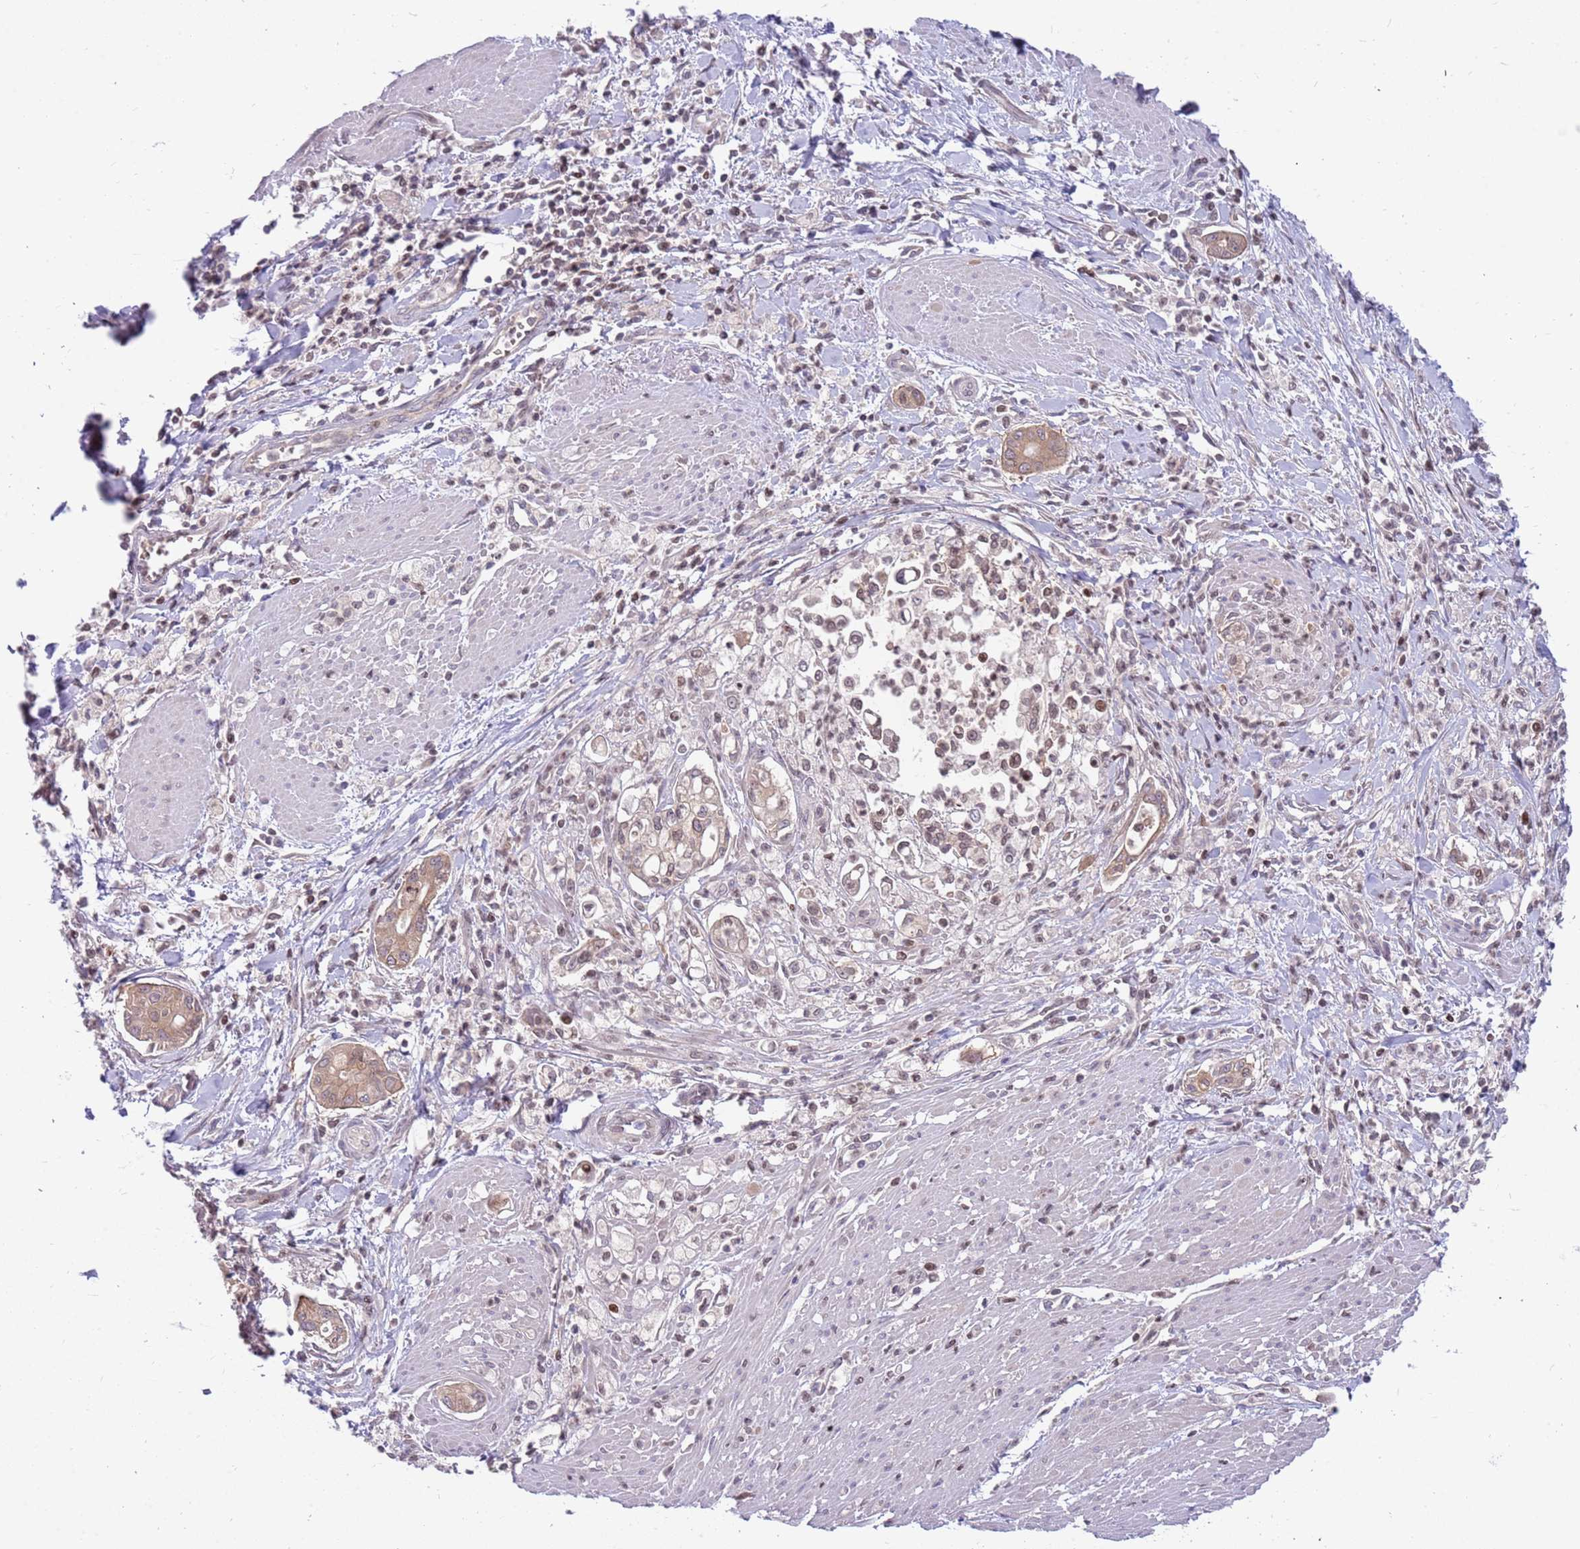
{"staining": {"intensity": "weak", "quantity": ">75%", "location": "cytoplasmic/membranous"}, "tissue": "pancreatic cancer", "cell_type": "Tumor cells", "image_type": "cancer", "snomed": [{"axis": "morphology", "description": "Adenocarcinoma, NOS"}, {"axis": "topography", "description": "Pancreas"}], "caption": "IHC histopathology image of pancreatic cancer (adenocarcinoma) stained for a protein (brown), which reveals low levels of weak cytoplasmic/membranous positivity in approximately >75% of tumor cells.", "gene": "ARHGEF5", "patient": {"sex": "male", "age": 78}}